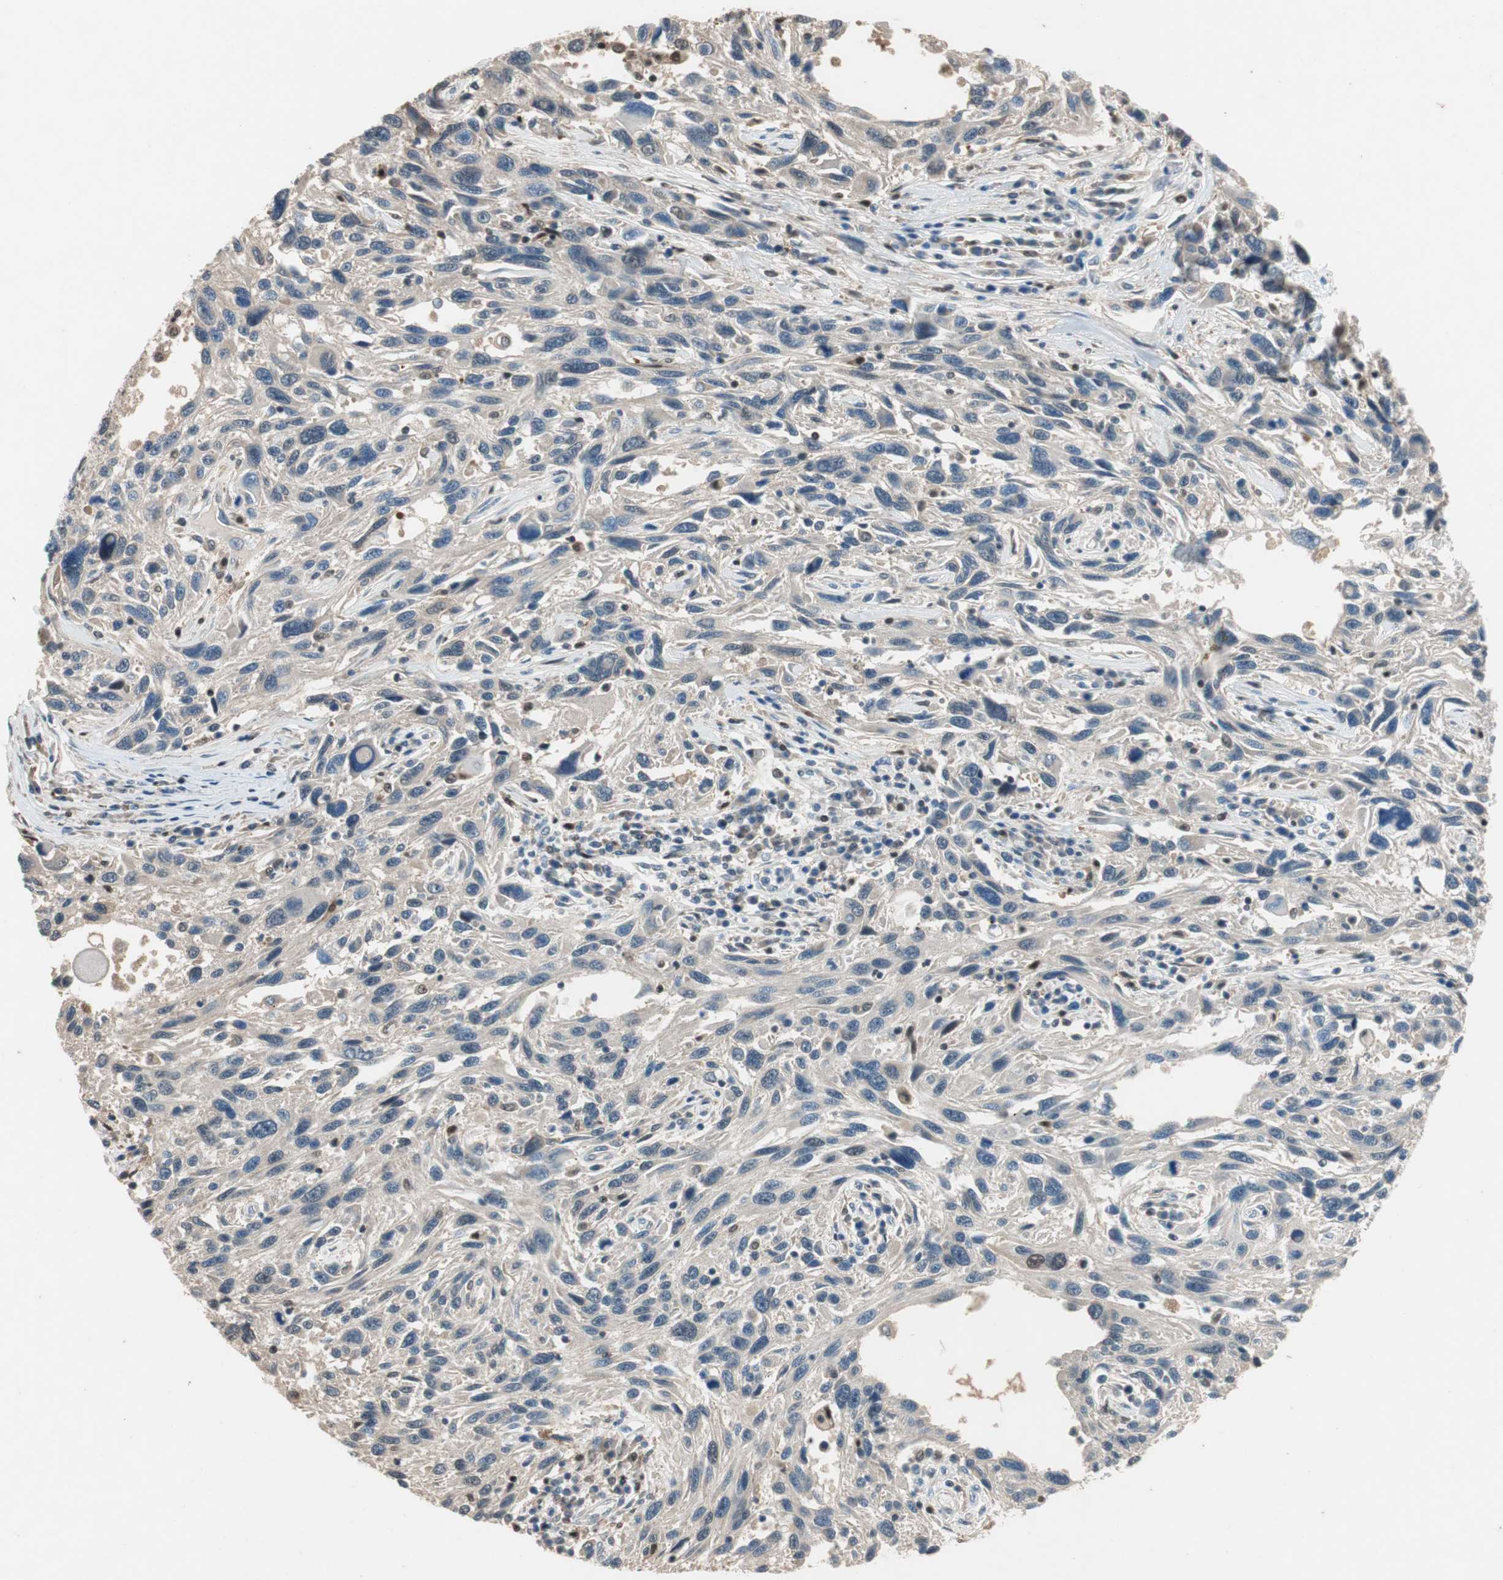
{"staining": {"intensity": "weak", "quantity": "<25%", "location": "nuclear"}, "tissue": "melanoma", "cell_type": "Tumor cells", "image_type": "cancer", "snomed": [{"axis": "morphology", "description": "Malignant melanoma, NOS"}, {"axis": "topography", "description": "Skin"}], "caption": "High power microscopy micrograph of an immunohistochemistry image of melanoma, revealing no significant positivity in tumor cells. (Brightfield microscopy of DAB immunohistochemistry (IHC) at high magnification).", "gene": "SERPINB5", "patient": {"sex": "male", "age": 53}}